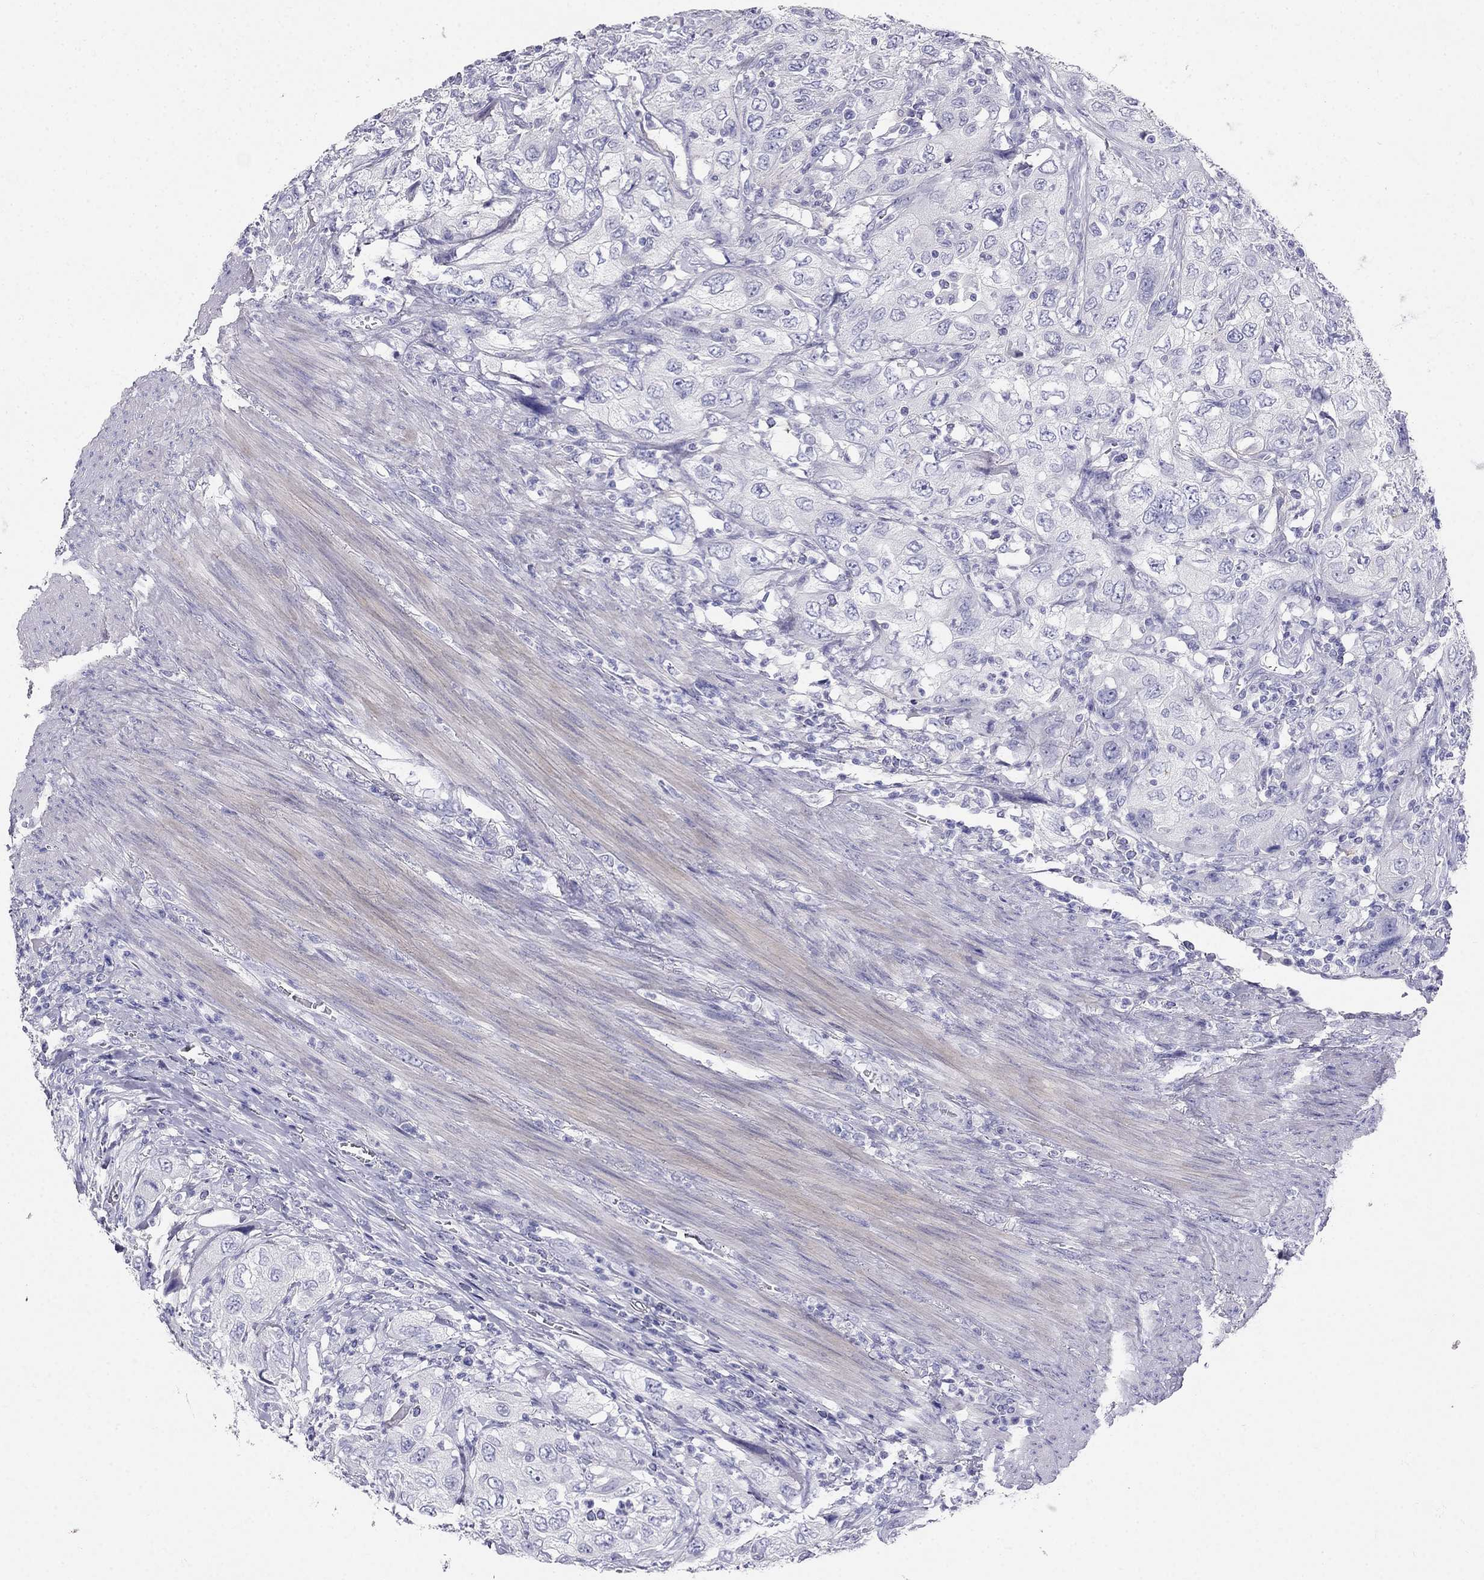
{"staining": {"intensity": "negative", "quantity": "none", "location": "none"}, "tissue": "urothelial cancer", "cell_type": "Tumor cells", "image_type": "cancer", "snomed": [{"axis": "morphology", "description": "Urothelial carcinoma, High grade"}, {"axis": "topography", "description": "Urinary bladder"}], "caption": "Immunohistochemistry image of neoplastic tissue: high-grade urothelial carcinoma stained with DAB (3,3'-diaminobenzidine) demonstrates no significant protein positivity in tumor cells.", "gene": "RFLNA", "patient": {"sex": "male", "age": 76}}